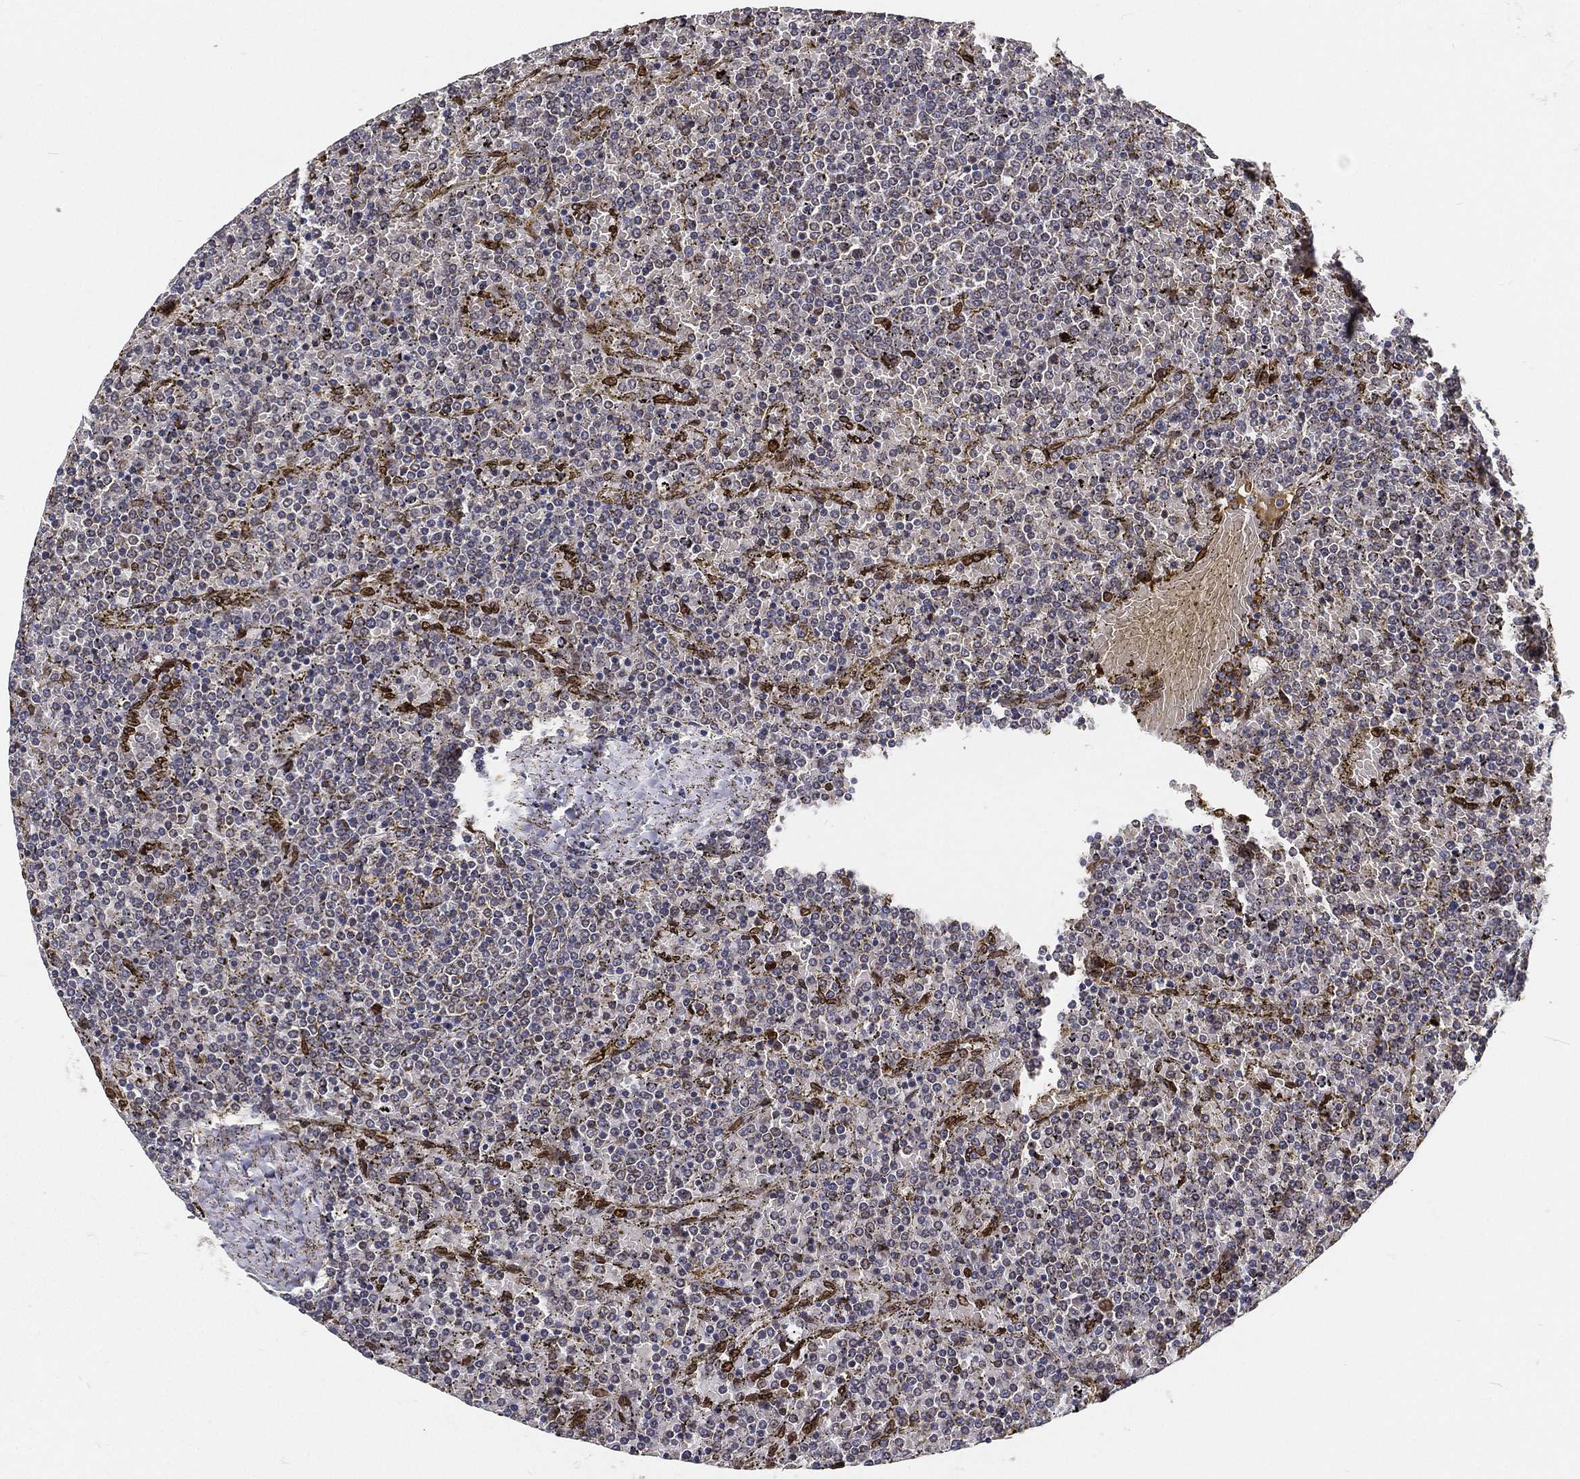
{"staining": {"intensity": "negative", "quantity": "none", "location": "none"}, "tissue": "lymphoma", "cell_type": "Tumor cells", "image_type": "cancer", "snomed": [{"axis": "morphology", "description": "Malignant lymphoma, non-Hodgkin's type, Low grade"}, {"axis": "topography", "description": "Spleen"}], "caption": "A micrograph of low-grade malignant lymphoma, non-Hodgkin's type stained for a protein exhibits no brown staining in tumor cells.", "gene": "PALB2", "patient": {"sex": "female", "age": 77}}